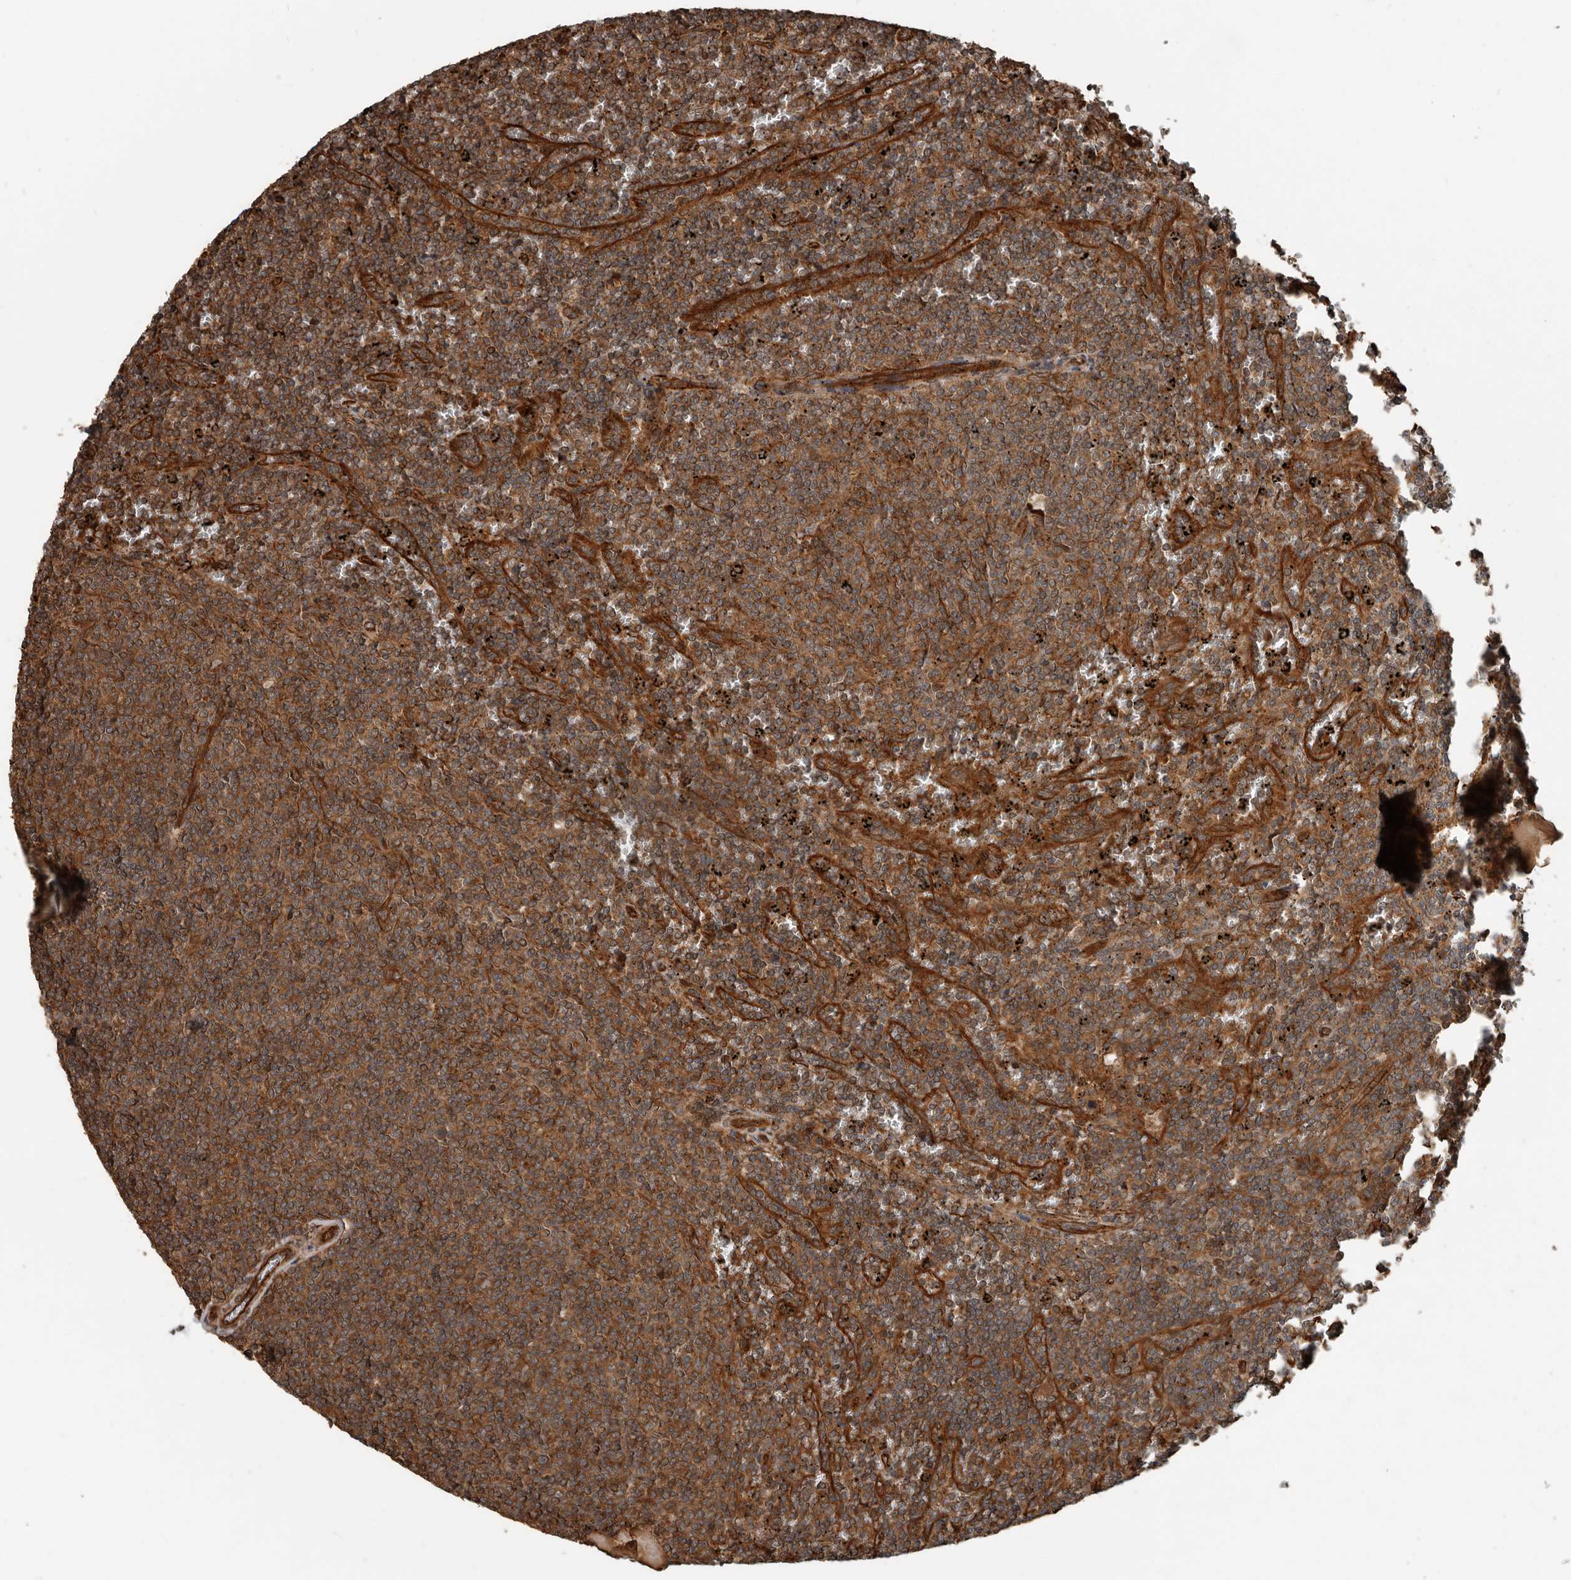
{"staining": {"intensity": "strong", "quantity": ">75%", "location": "cytoplasmic/membranous"}, "tissue": "lymphoma", "cell_type": "Tumor cells", "image_type": "cancer", "snomed": [{"axis": "morphology", "description": "Malignant lymphoma, non-Hodgkin's type, Low grade"}, {"axis": "topography", "description": "Spleen"}], "caption": "Immunohistochemical staining of human low-grade malignant lymphoma, non-Hodgkin's type demonstrates strong cytoplasmic/membranous protein positivity in approximately >75% of tumor cells.", "gene": "YOD1", "patient": {"sex": "female", "age": 50}}